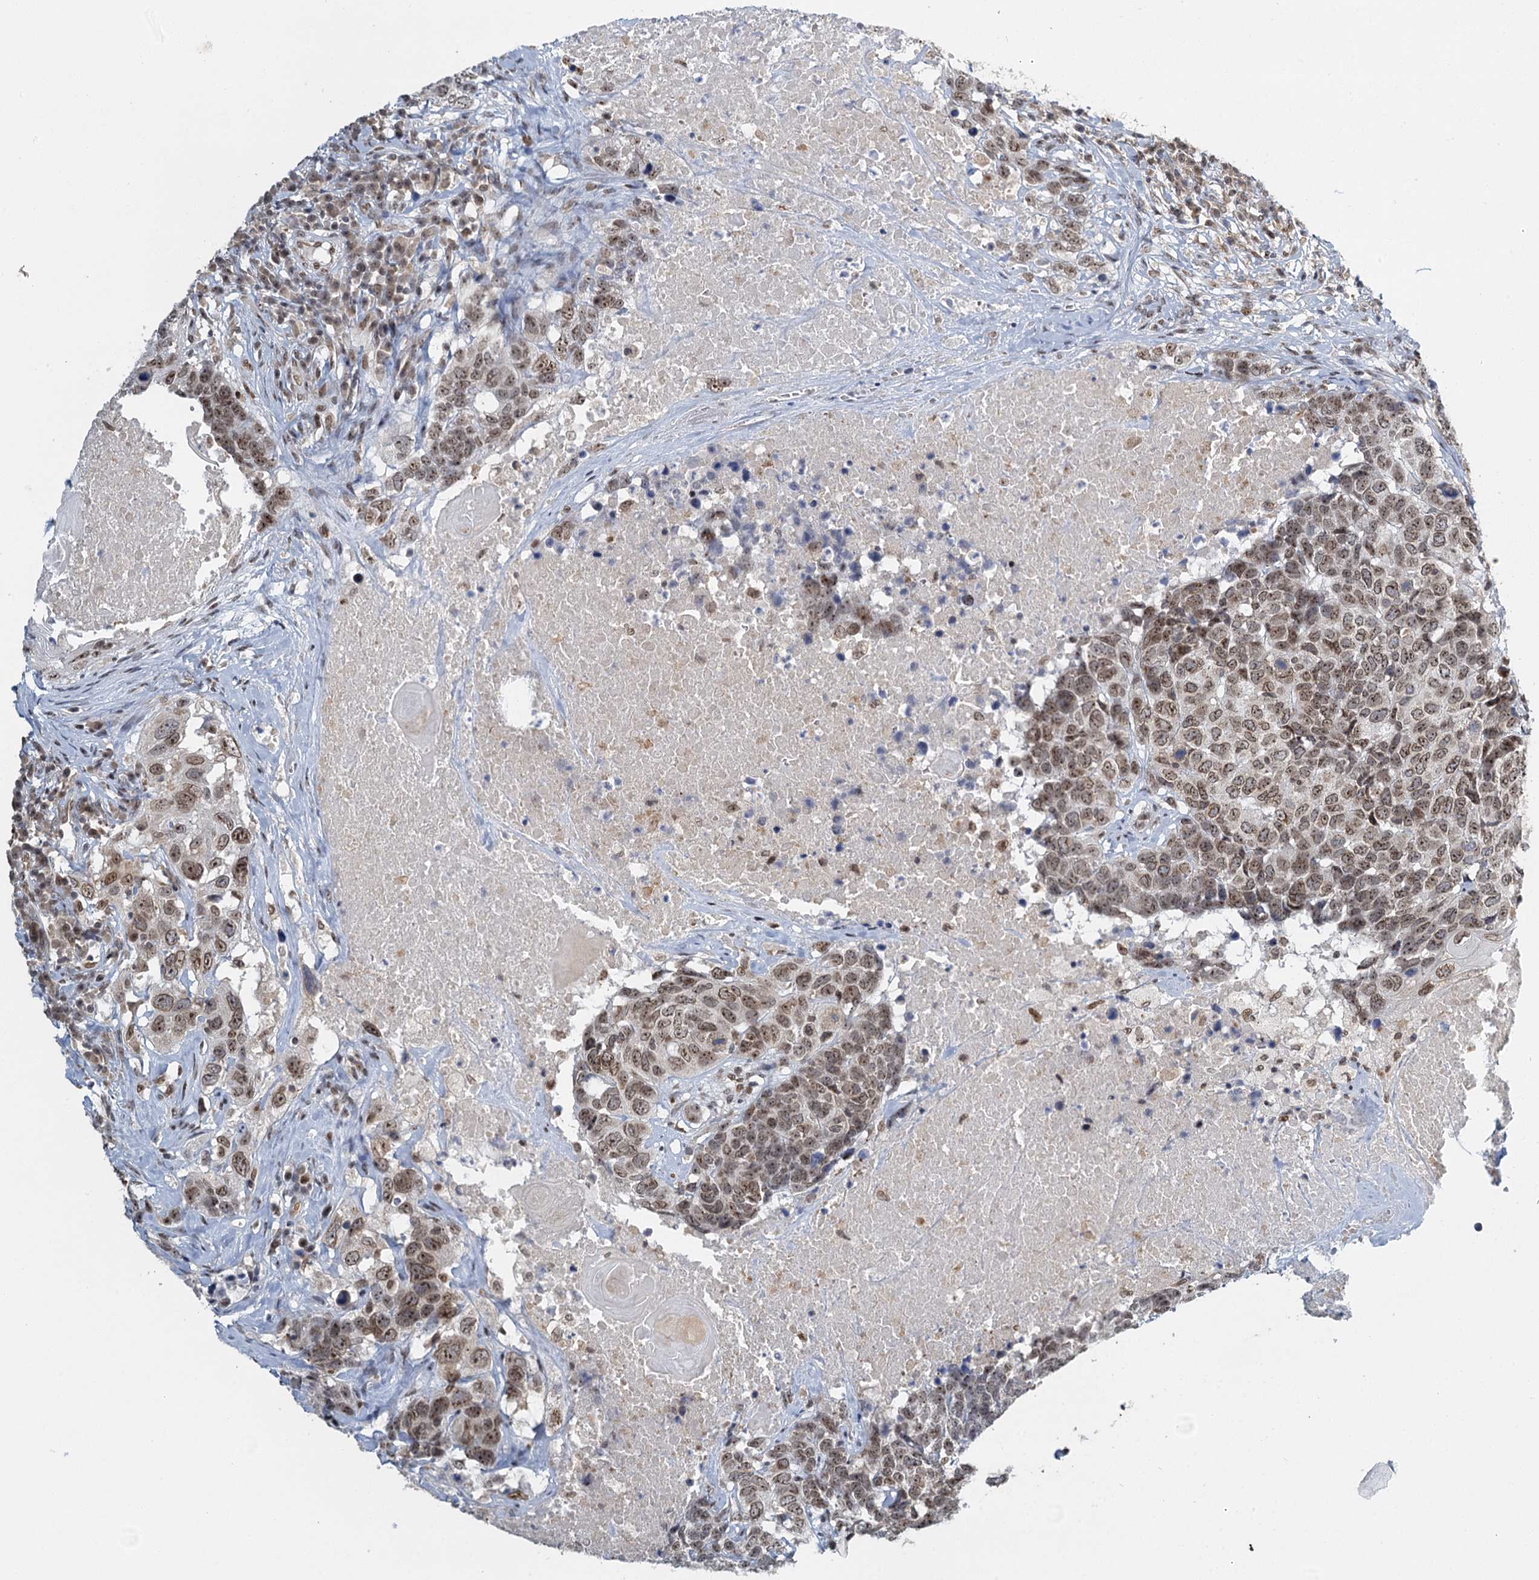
{"staining": {"intensity": "weak", "quantity": ">75%", "location": "nuclear"}, "tissue": "head and neck cancer", "cell_type": "Tumor cells", "image_type": "cancer", "snomed": [{"axis": "morphology", "description": "Squamous cell carcinoma, NOS"}, {"axis": "topography", "description": "Head-Neck"}], "caption": "Protein expression analysis of head and neck cancer displays weak nuclear staining in approximately >75% of tumor cells.", "gene": "TREX1", "patient": {"sex": "male", "age": 66}}